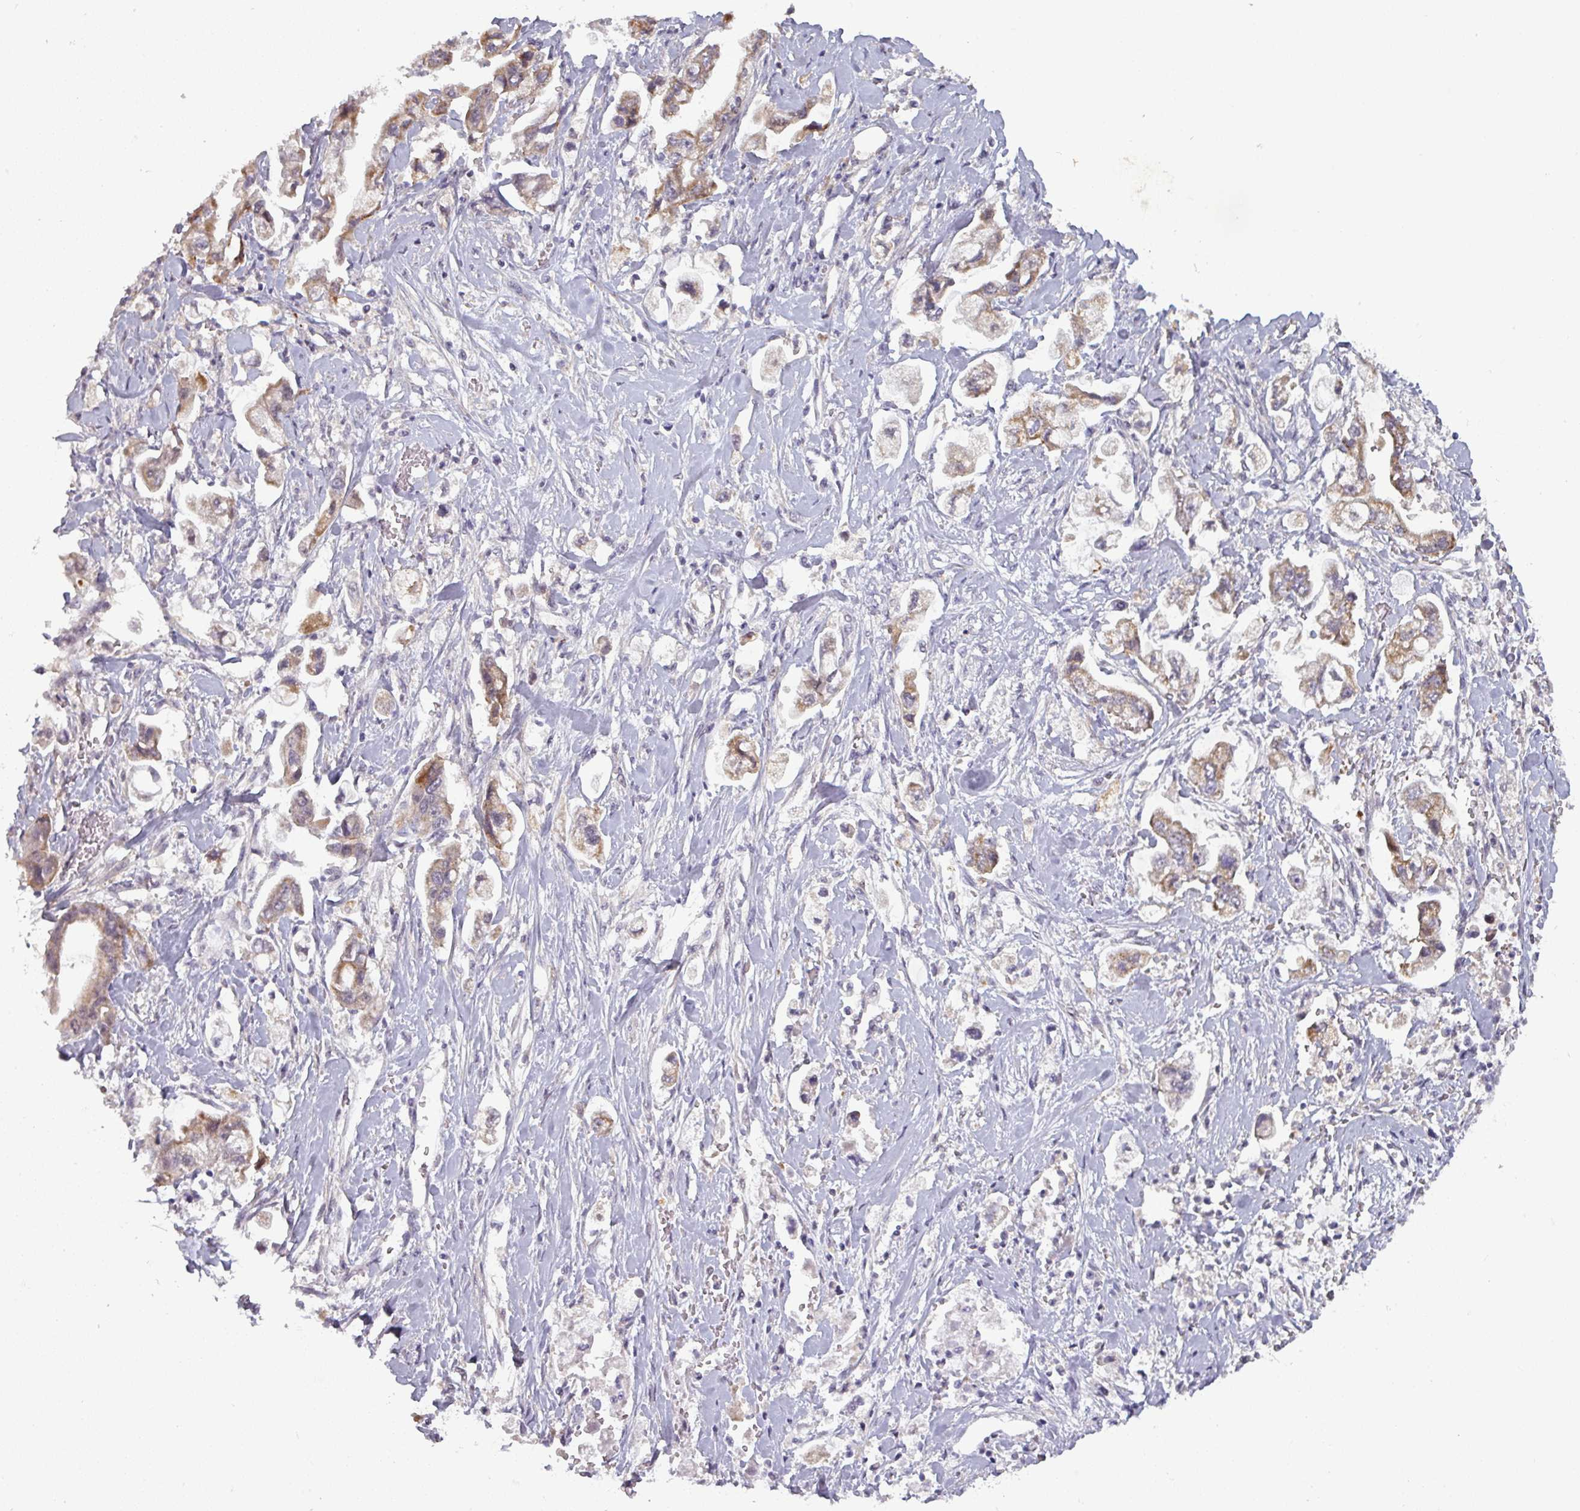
{"staining": {"intensity": "moderate", "quantity": "25%-75%", "location": "cytoplasmic/membranous"}, "tissue": "stomach cancer", "cell_type": "Tumor cells", "image_type": "cancer", "snomed": [{"axis": "morphology", "description": "Adenocarcinoma, NOS"}, {"axis": "topography", "description": "Stomach"}], "caption": "DAB (3,3'-diaminobenzidine) immunohistochemical staining of human stomach adenocarcinoma demonstrates moderate cytoplasmic/membranous protein expression in about 25%-75% of tumor cells.", "gene": "C2orf16", "patient": {"sex": "male", "age": 62}}